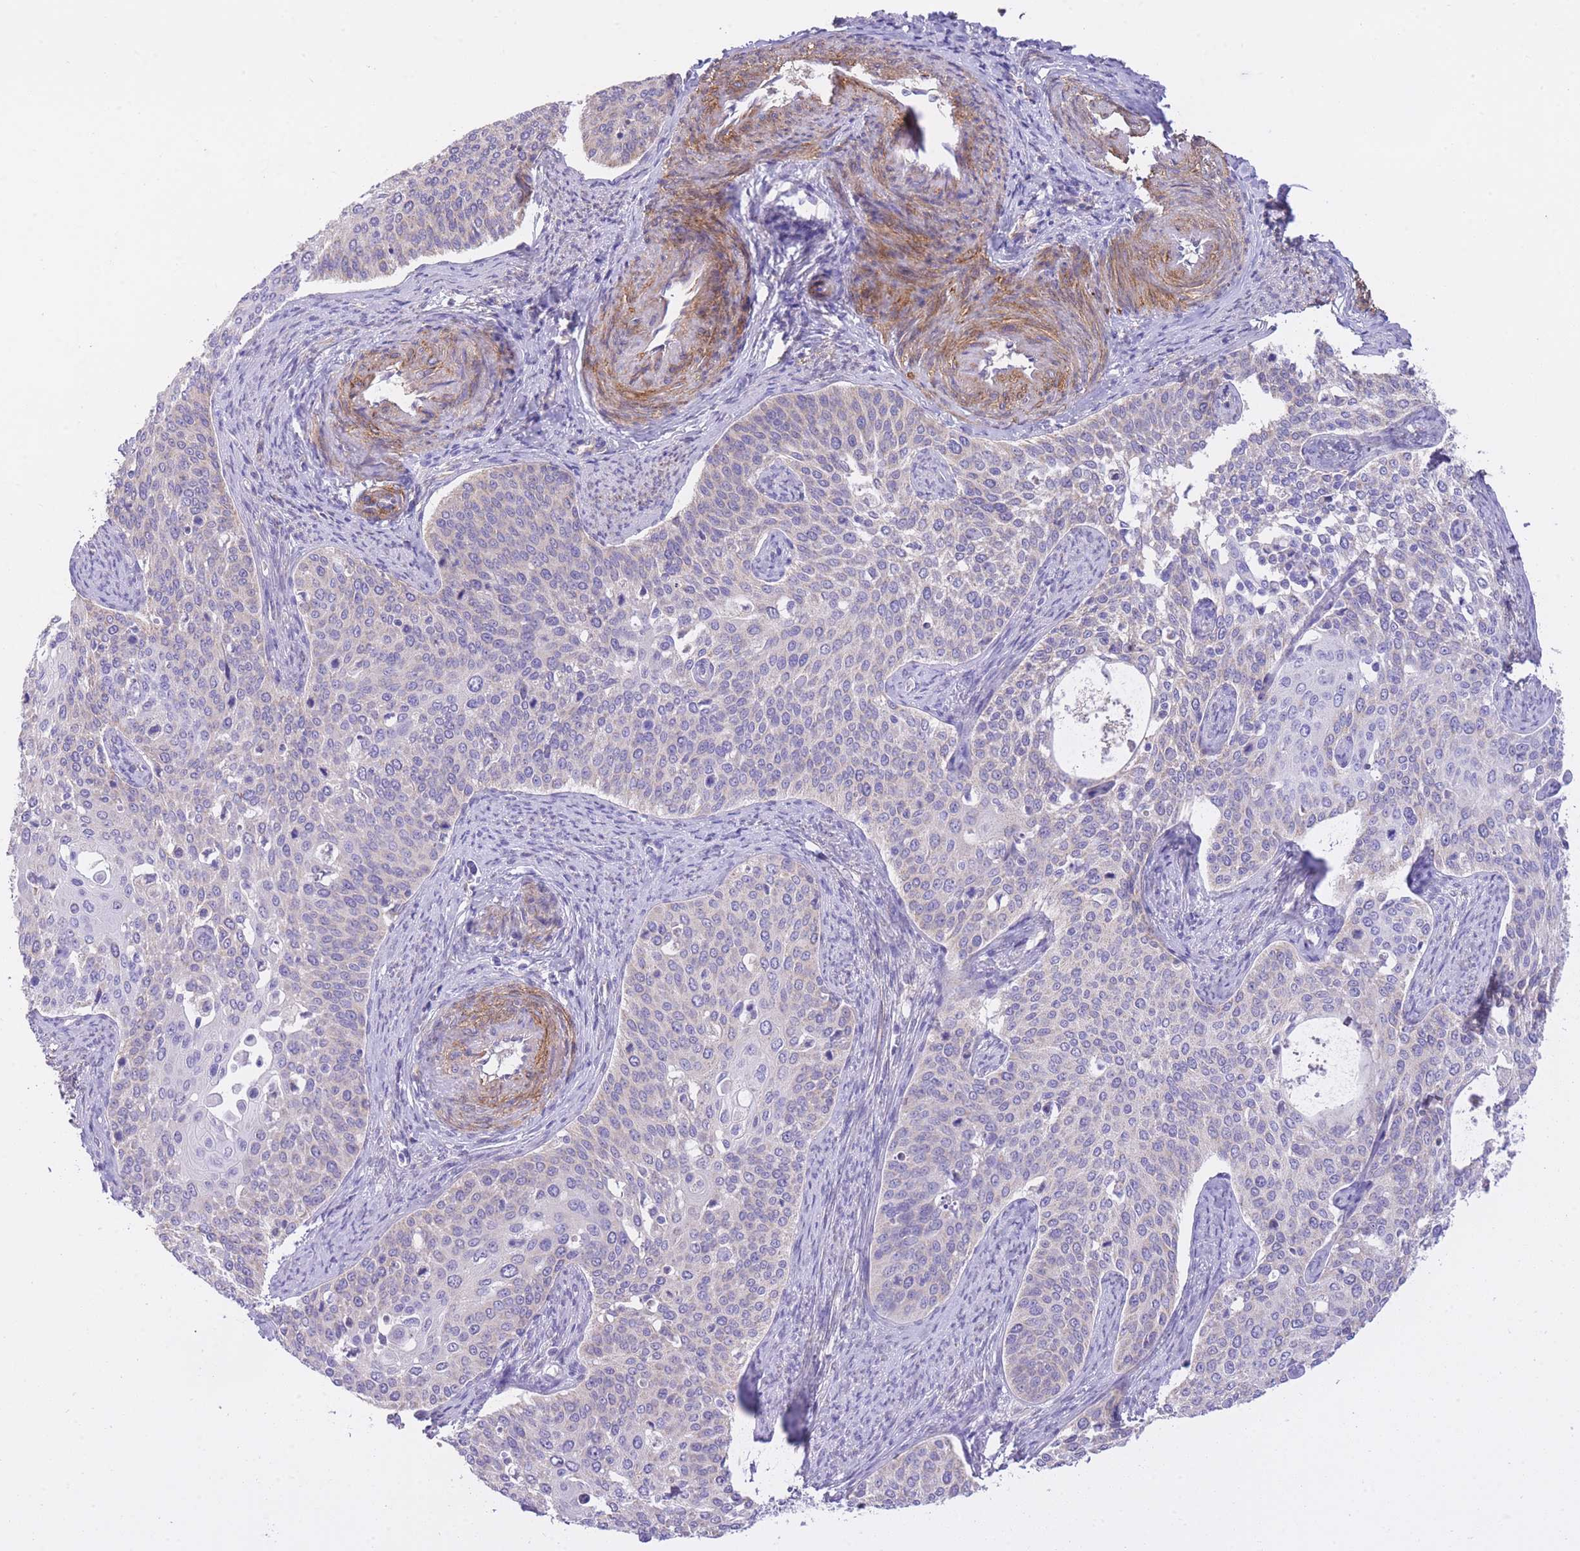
{"staining": {"intensity": "negative", "quantity": "none", "location": "none"}, "tissue": "cervical cancer", "cell_type": "Tumor cells", "image_type": "cancer", "snomed": [{"axis": "morphology", "description": "Squamous cell carcinoma, NOS"}, {"axis": "topography", "description": "Cervix"}], "caption": "An image of human cervical cancer is negative for staining in tumor cells.", "gene": "PGM1", "patient": {"sex": "female", "age": 44}}